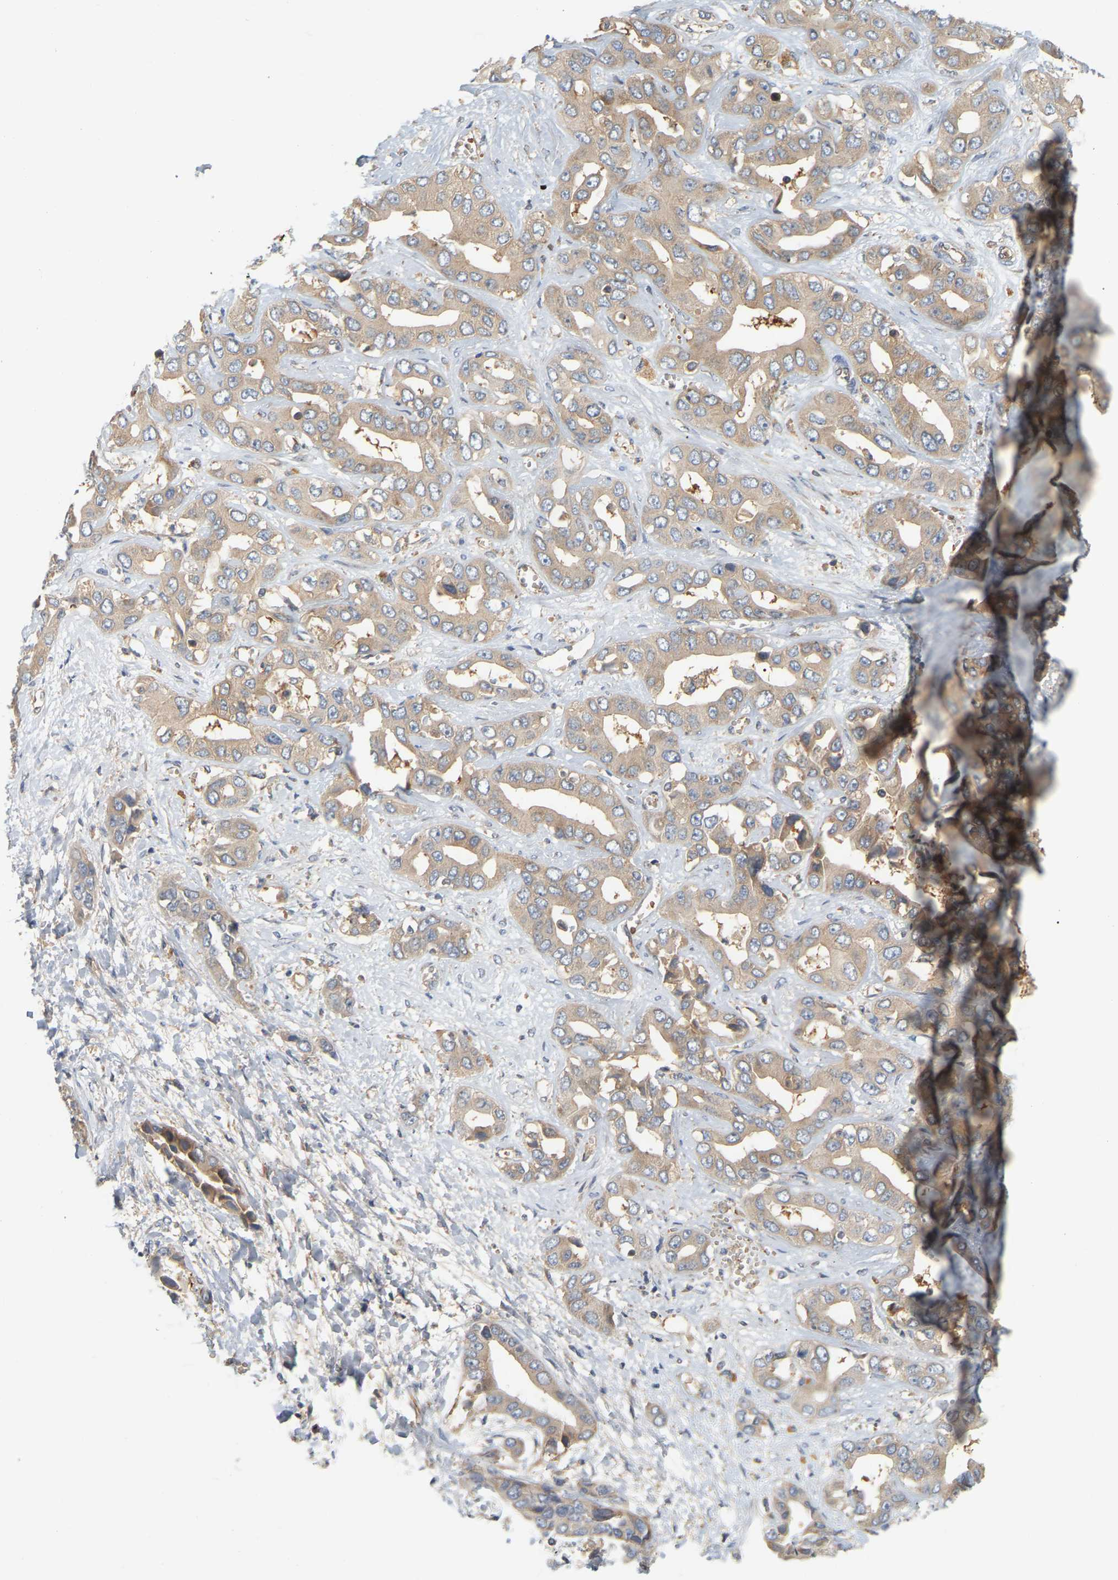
{"staining": {"intensity": "weak", "quantity": "25%-75%", "location": "cytoplasmic/membranous"}, "tissue": "liver cancer", "cell_type": "Tumor cells", "image_type": "cancer", "snomed": [{"axis": "morphology", "description": "Cholangiocarcinoma"}, {"axis": "topography", "description": "Liver"}], "caption": "Brown immunohistochemical staining in human cholangiocarcinoma (liver) exhibits weak cytoplasmic/membranous positivity in approximately 25%-75% of tumor cells.", "gene": "AKAP13", "patient": {"sex": "female", "age": 52}}